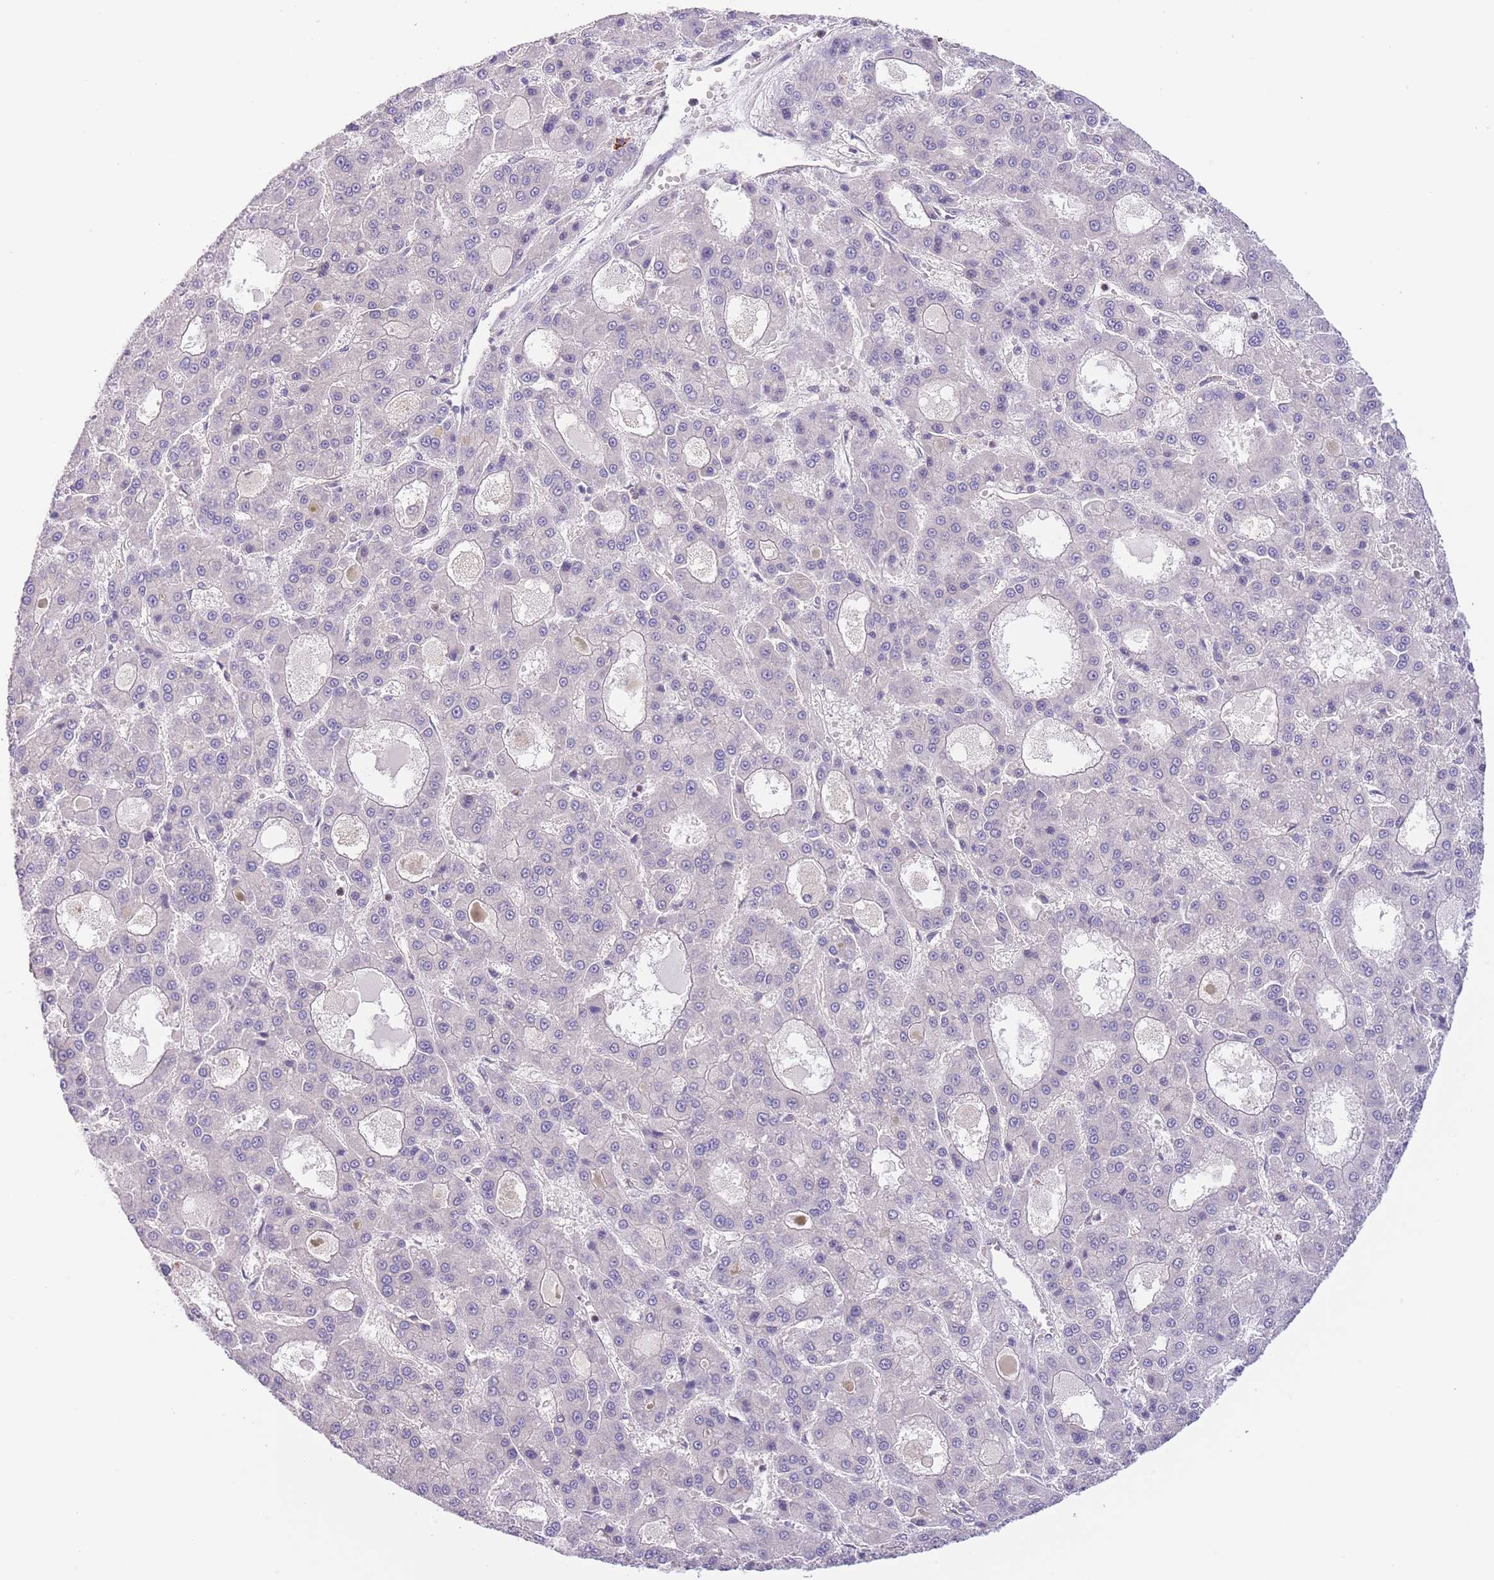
{"staining": {"intensity": "negative", "quantity": "none", "location": "none"}, "tissue": "liver cancer", "cell_type": "Tumor cells", "image_type": "cancer", "snomed": [{"axis": "morphology", "description": "Carcinoma, Hepatocellular, NOS"}, {"axis": "topography", "description": "Liver"}], "caption": "The image demonstrates no significant staining in tumor cells of liver cancer. Nuclei are stained in blue.", "gene": "C9orf152", "patient": {"sex": "male", "age": 70}}